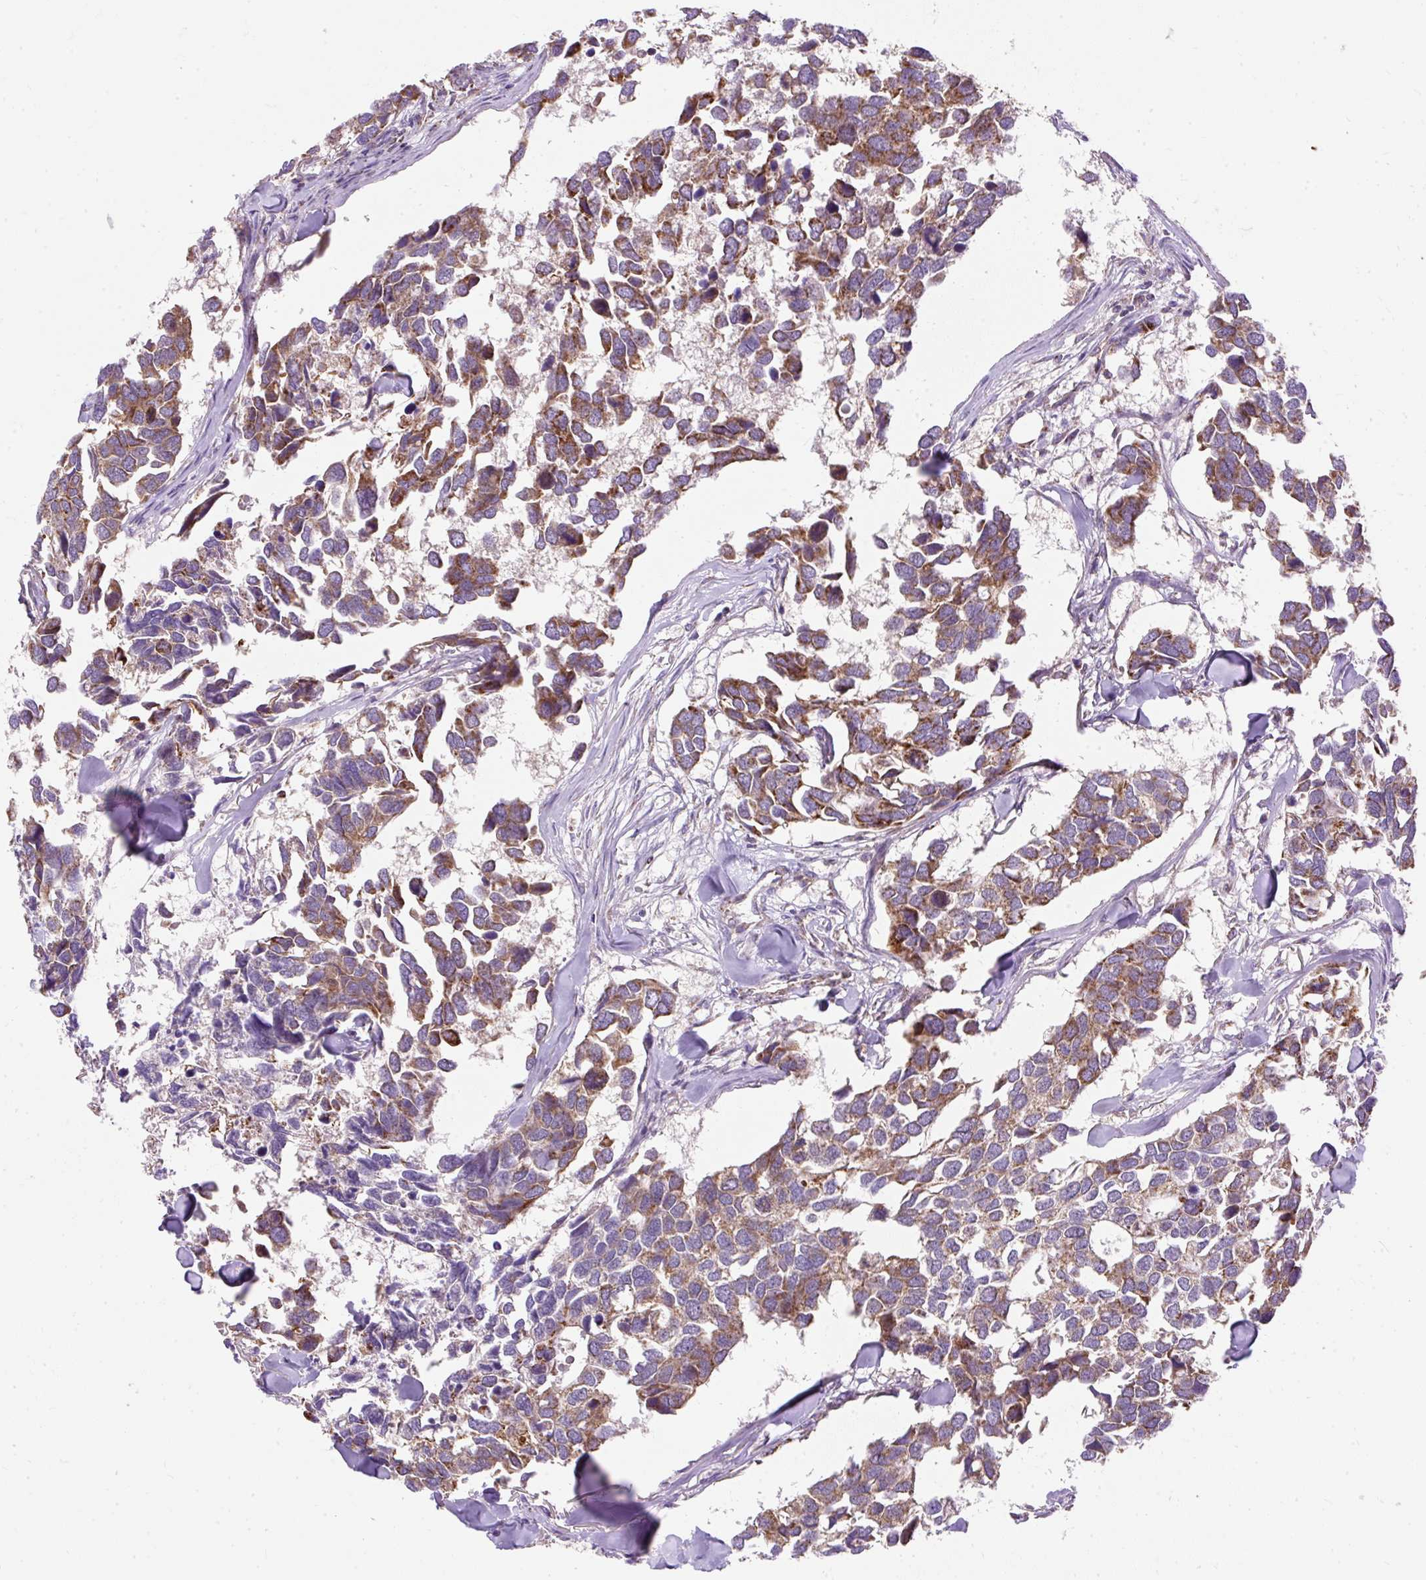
{"staining": {"intensity": "moderate", "quantity": ">75%", "location": "cytoplasmic/membranous"}, "tissue": "breast cancer", "cell_type": "Tumor cells", "image_type": "cancer", "snomed": [{"axis": "morphology", "description": "Duct carcinoma"}, {"axis": "topography", "description": "Breast"}], "caption": "Immunohistochemical staining of breast cancer shows moderate cytoplasmic/membranous protein staining in approximately >75% of tumor cells.", "gene": "CEP290", "patient": {"sex": "female", "age": 83}}